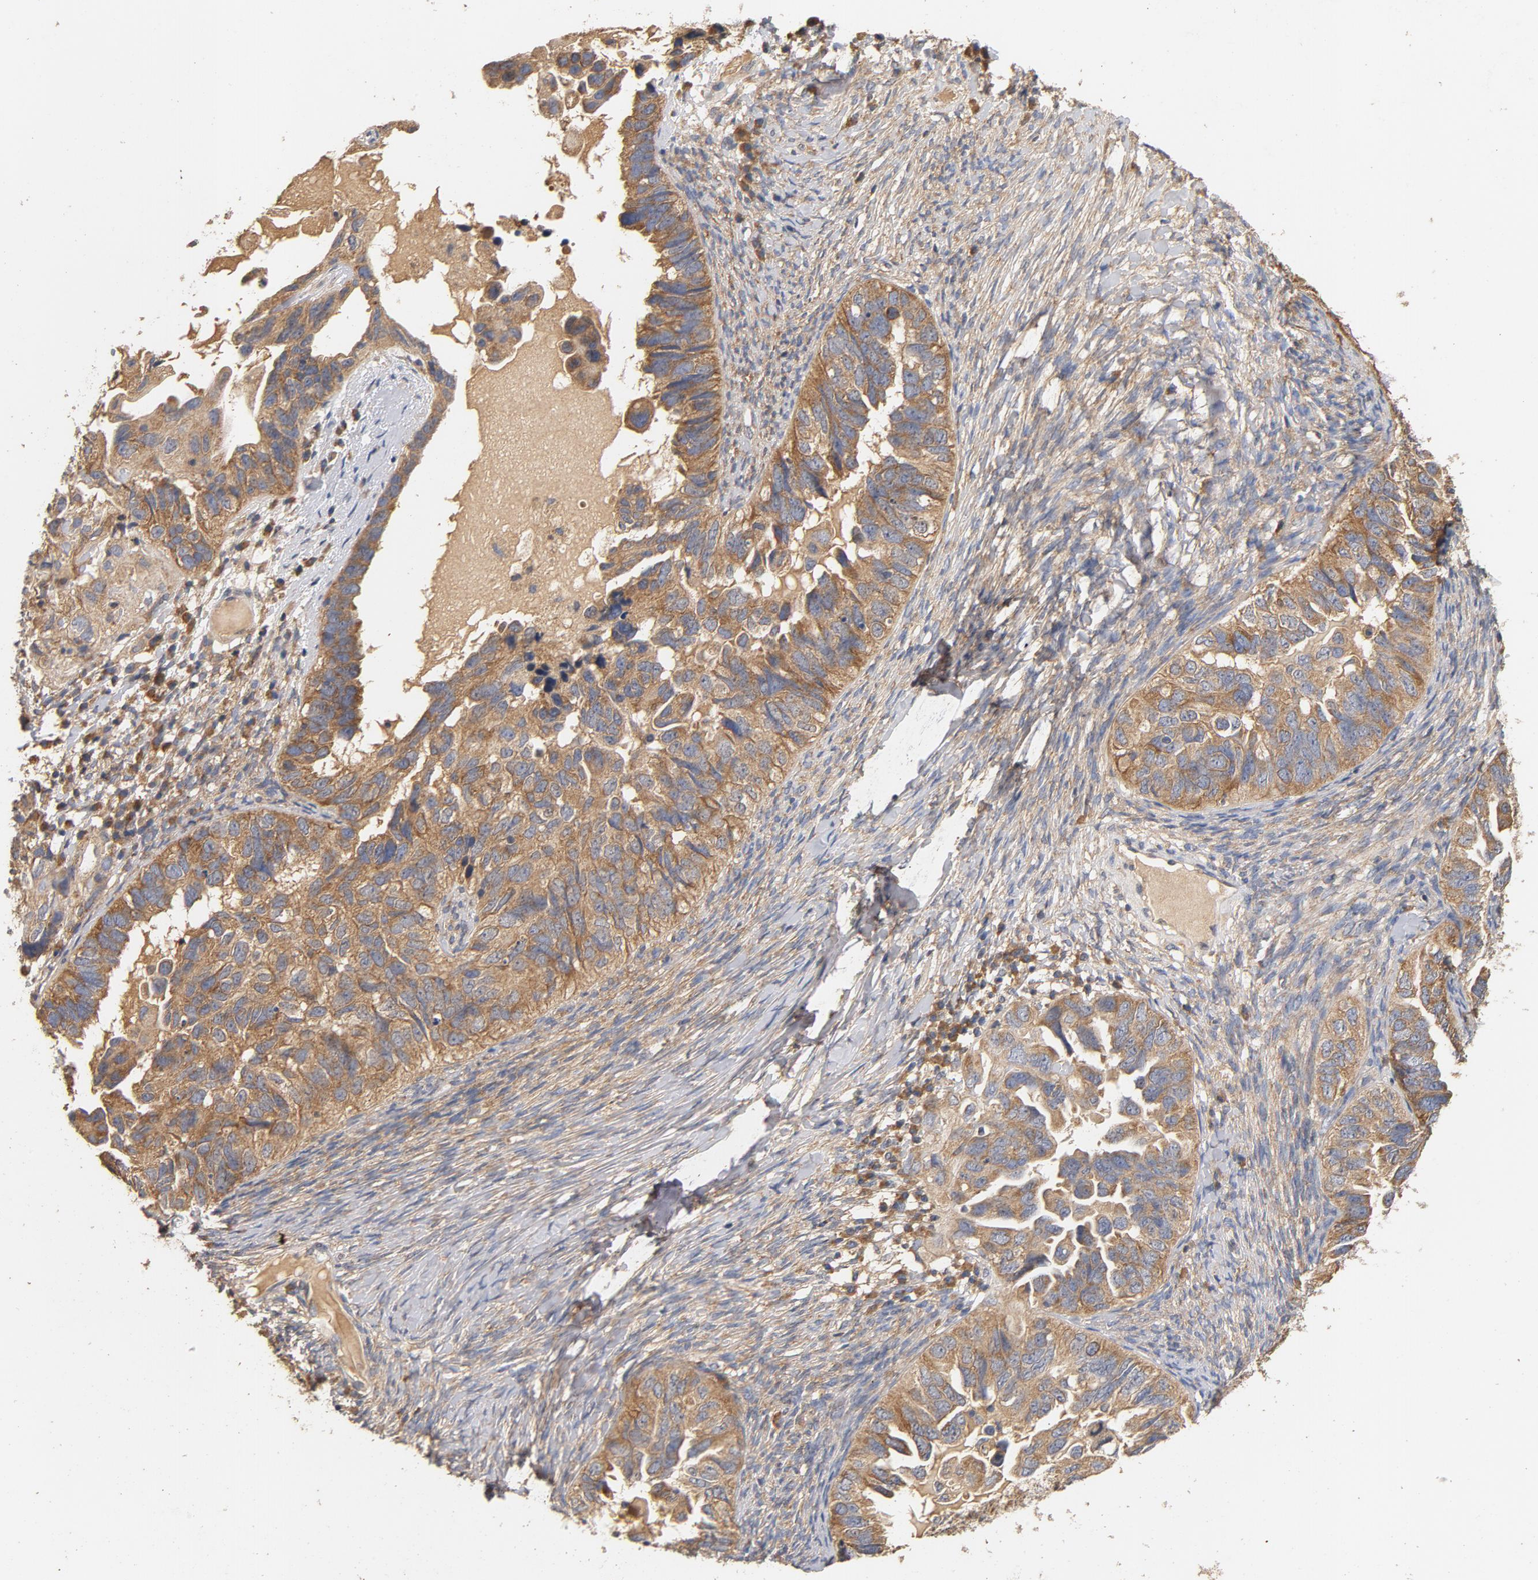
{"staining": {"intensity": "moderate", "quantity": ">75%", "location": "cytoplasmic/membranous"}, "tissue": "ovarian cancer", "cell_type": "Tumor cells", "image_type": "cancer", "snomed": [{"axis": "morphology", "description": "Cystadenocarcinoma, serous, NOS"}, {"axis": "topography", "description": "Ovary"}], "caption": "The immunohistochemical stain labels moderate cytoplasmic/membranous positivity in tumor cells of ovarian cancer tissue. (DAB (3,3'-diaminobenzidine) = brown stain, brightfield microscopy at high magnification).", "gene": "DDX6", "patient": {"sex": "female", "age": 82}}